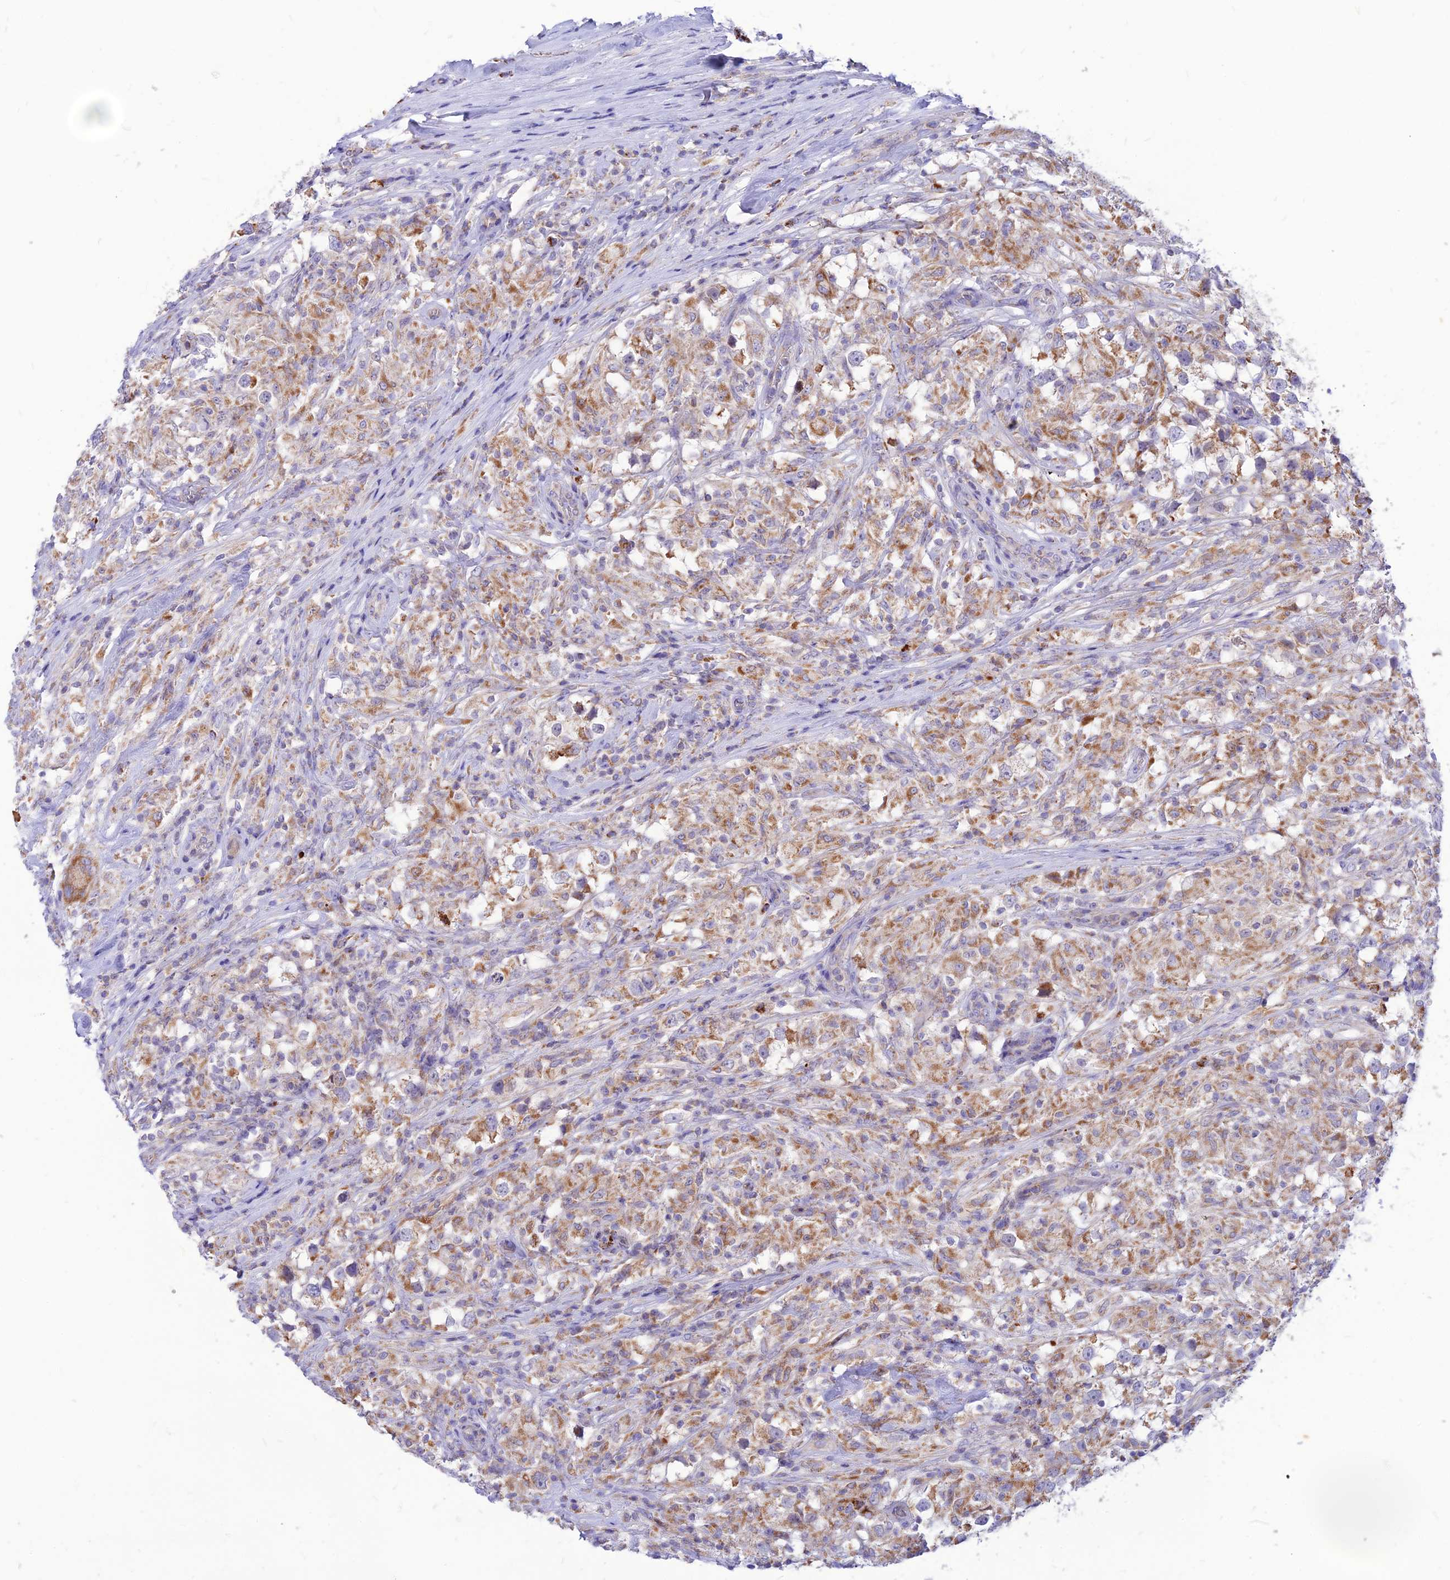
{"staining": {"intensity": "weak", "quantity": ">75%", "location": "cytoplasmic/membranous"}, "tissue": "testis cancer", "cell_type": "Tumor cells", "image_type": "cancer", "snomed": [{"axis": "morphology", "description": "Seminoma, NOS"}, {"axis": "topography", "description": "Testis"}], "caption": "Immunohistochemistry (DAB) staining of human seminoma (testis) displays weak cytoplasmic/membranous protein staining in about >75% of tumor cells.", "gene": "ECI1", "patient": {"sex": "male", "age": 46}}